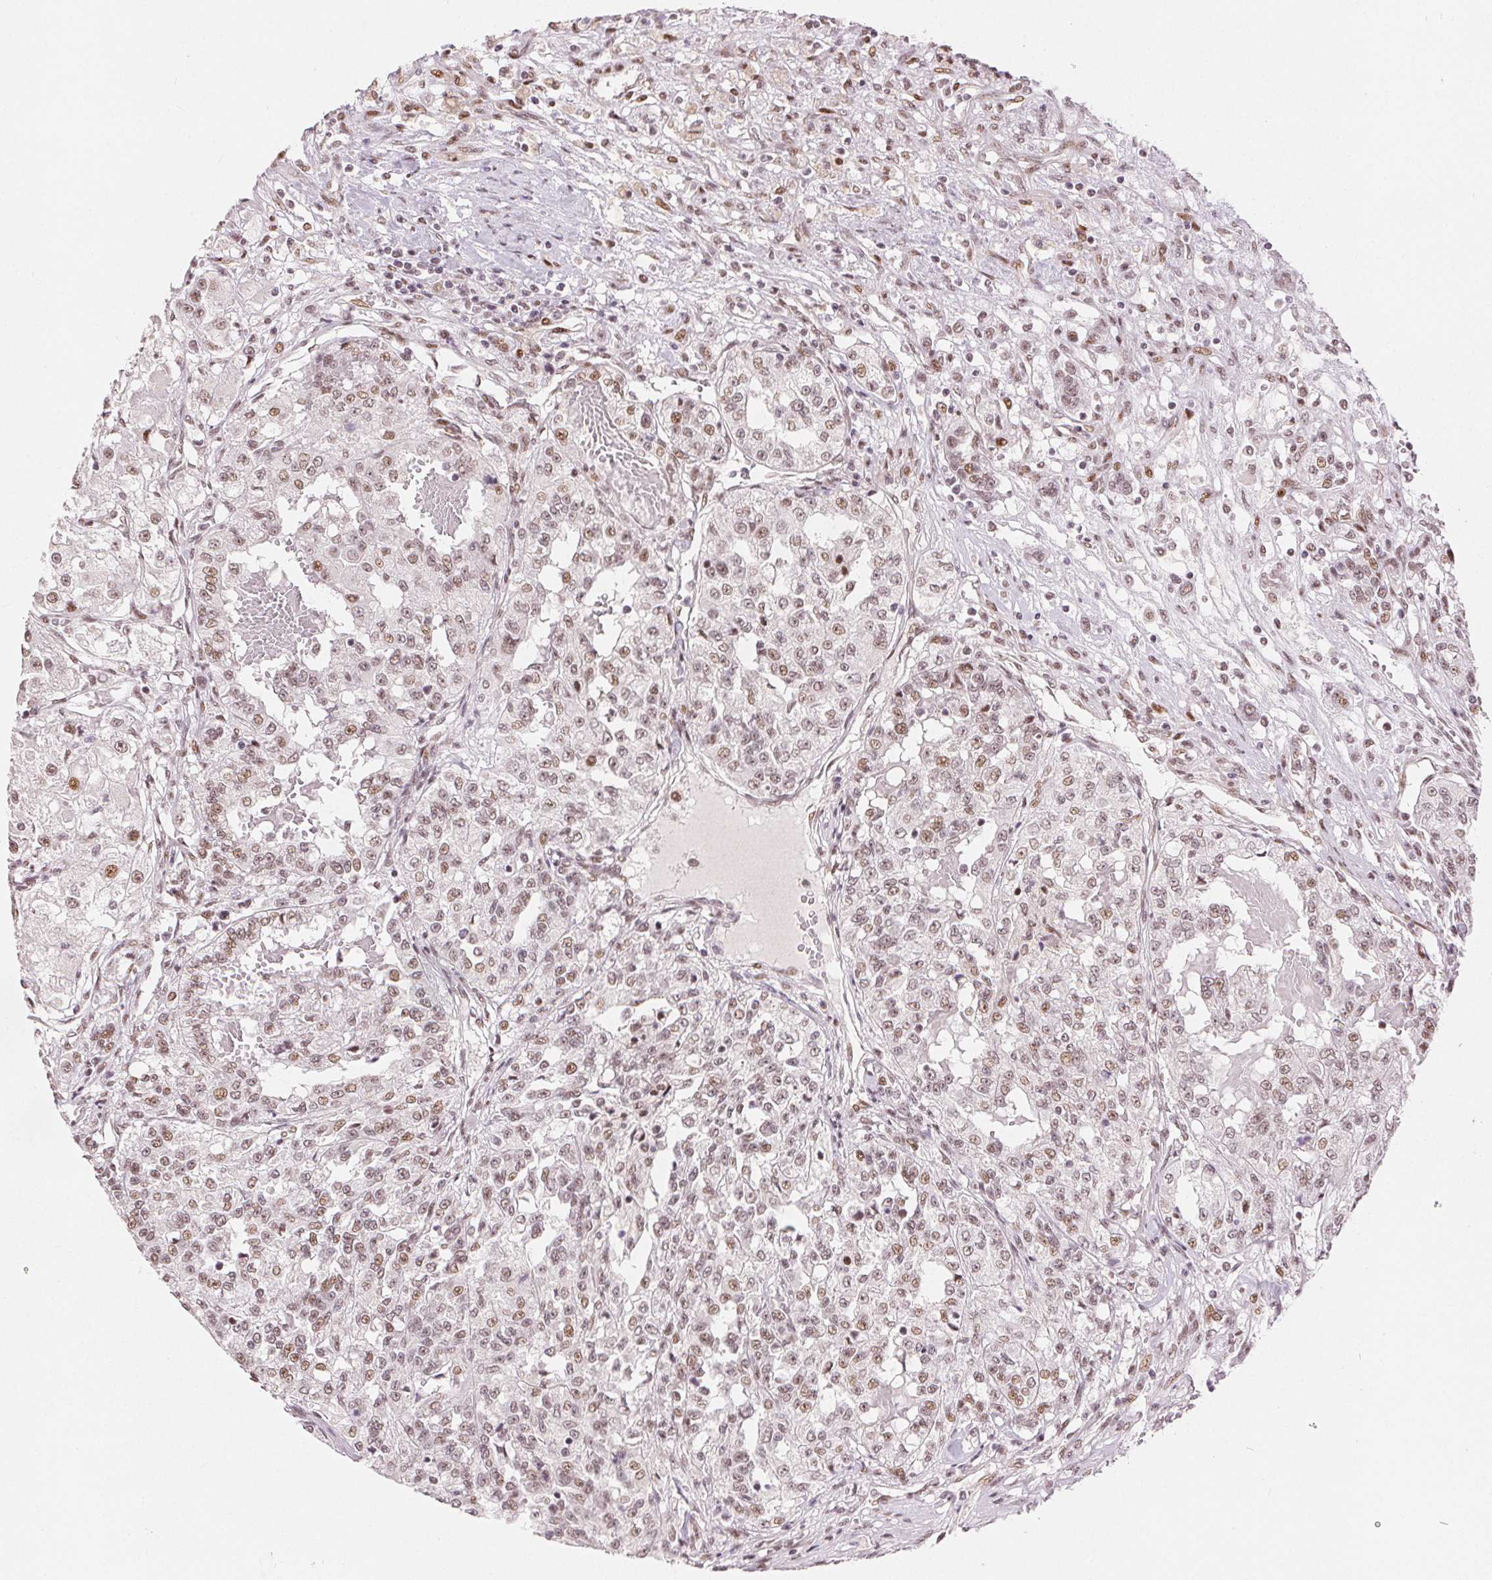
{"staining": {"intensity": "weak", "quantity": ">75%", "location": "nuclear"}, "tissue": "renal cancer", "cell_type": "Tumor cells", "image_type": "cancer", "snomed": [{"axis": "morphology", "description": "Adenocarcinoma, NOS"}, {"axis": "topography", "description": "Kidney"}], "caption": "Immunohistochemistry (IHC) of renal adenocarcinoma reveals low levels of weak nuclear positivity in about >75% of tumor cells.", "gene": "ZNF703", "patient": {"sex": "female", "age": 63}}